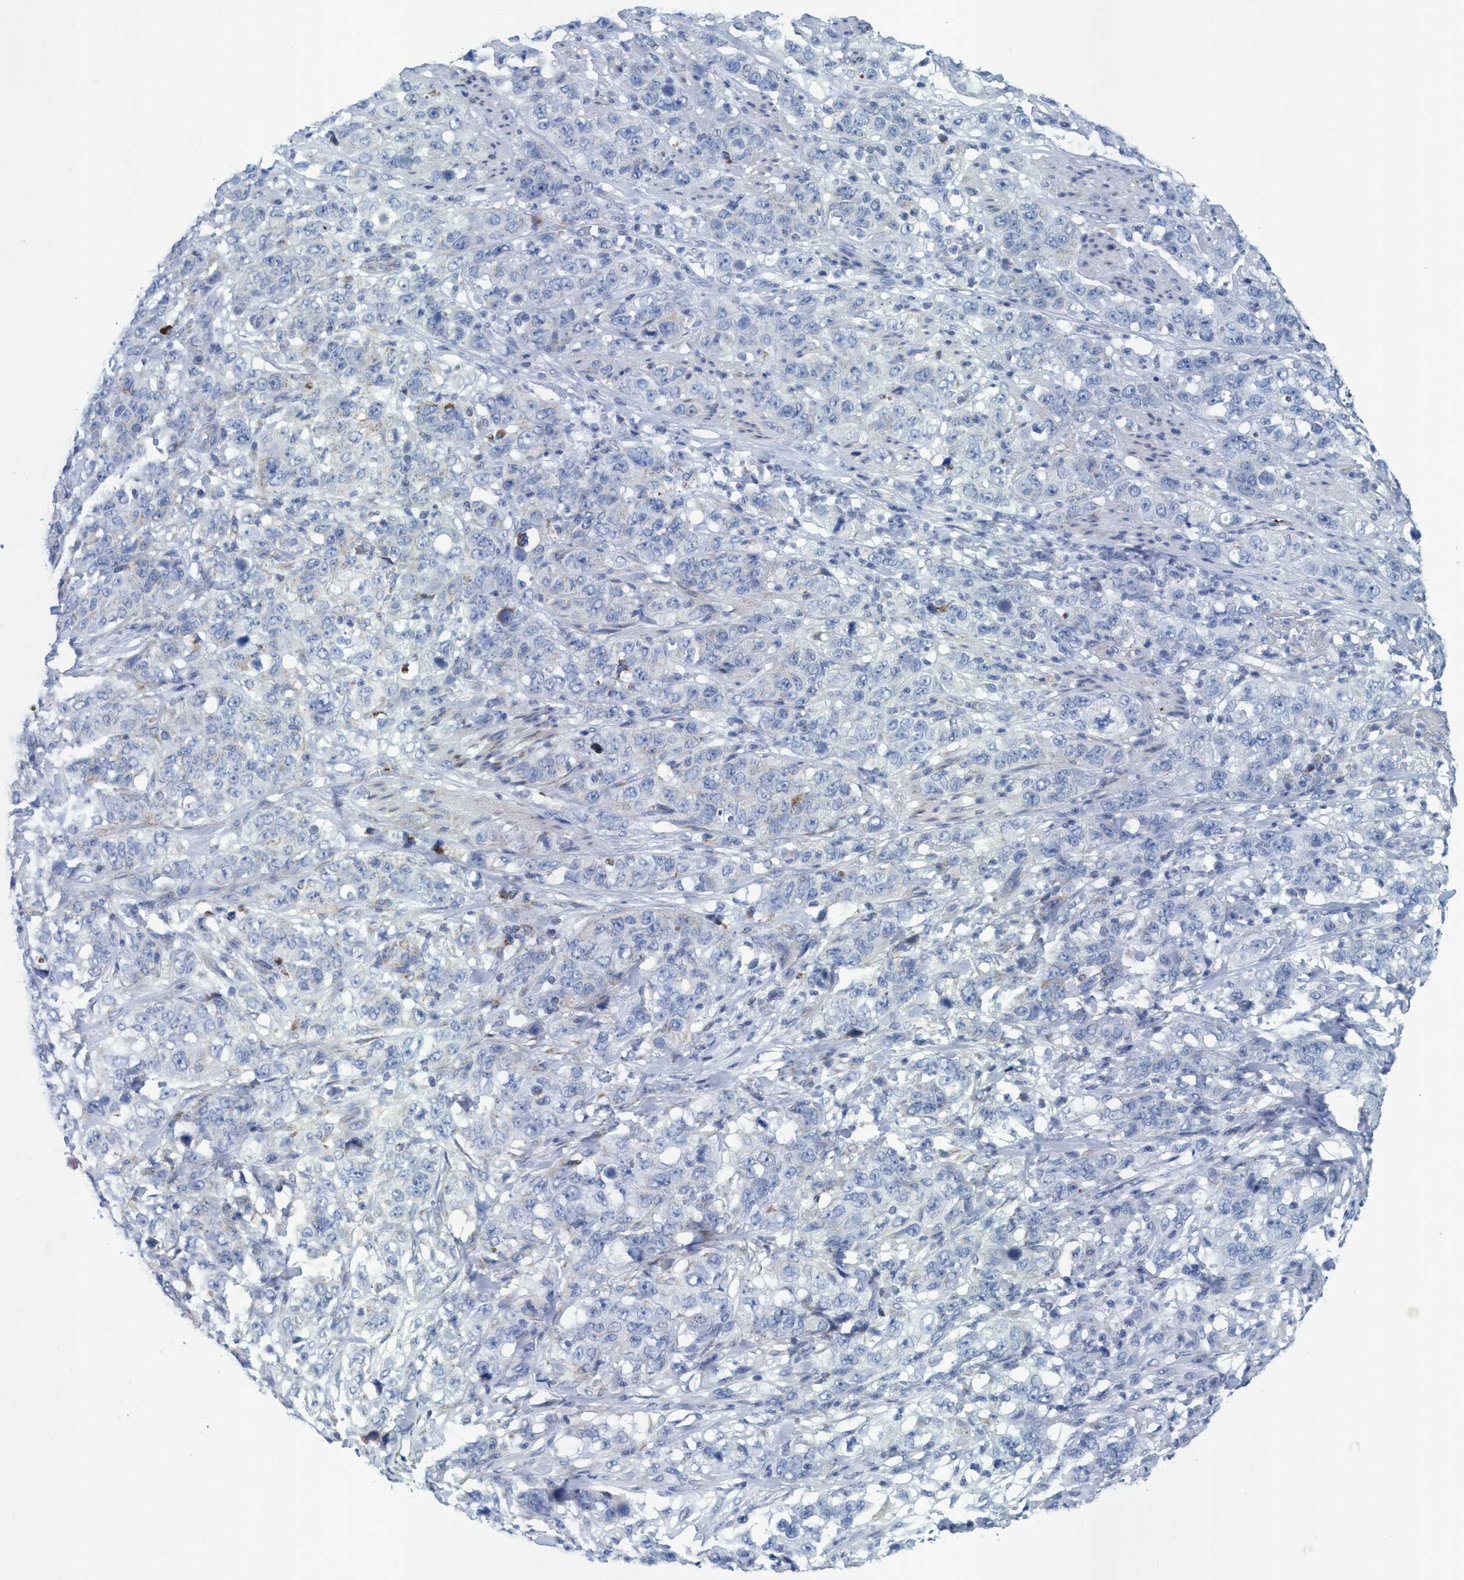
{"staining": {"intensity": "negative", "quantity": "none", "location": "none"}, "tissue": "stomach cancer", "cell_type": "Tumor cells", "image_type": "cancer", "snomed": [{"axis": "morphology", "description": "Adenocarcinoma, NOS"}, {"axis": "topography", "description": "Stomach"}], "caption": "Tumor cells are negative for brown protein staining in stomach adenocarcinoma. (Immunohistochemistry (ihc), brightfield microscopy, high magnification).", "gene": "GGA3", "patient": {"sex": "male", "age": 48}}